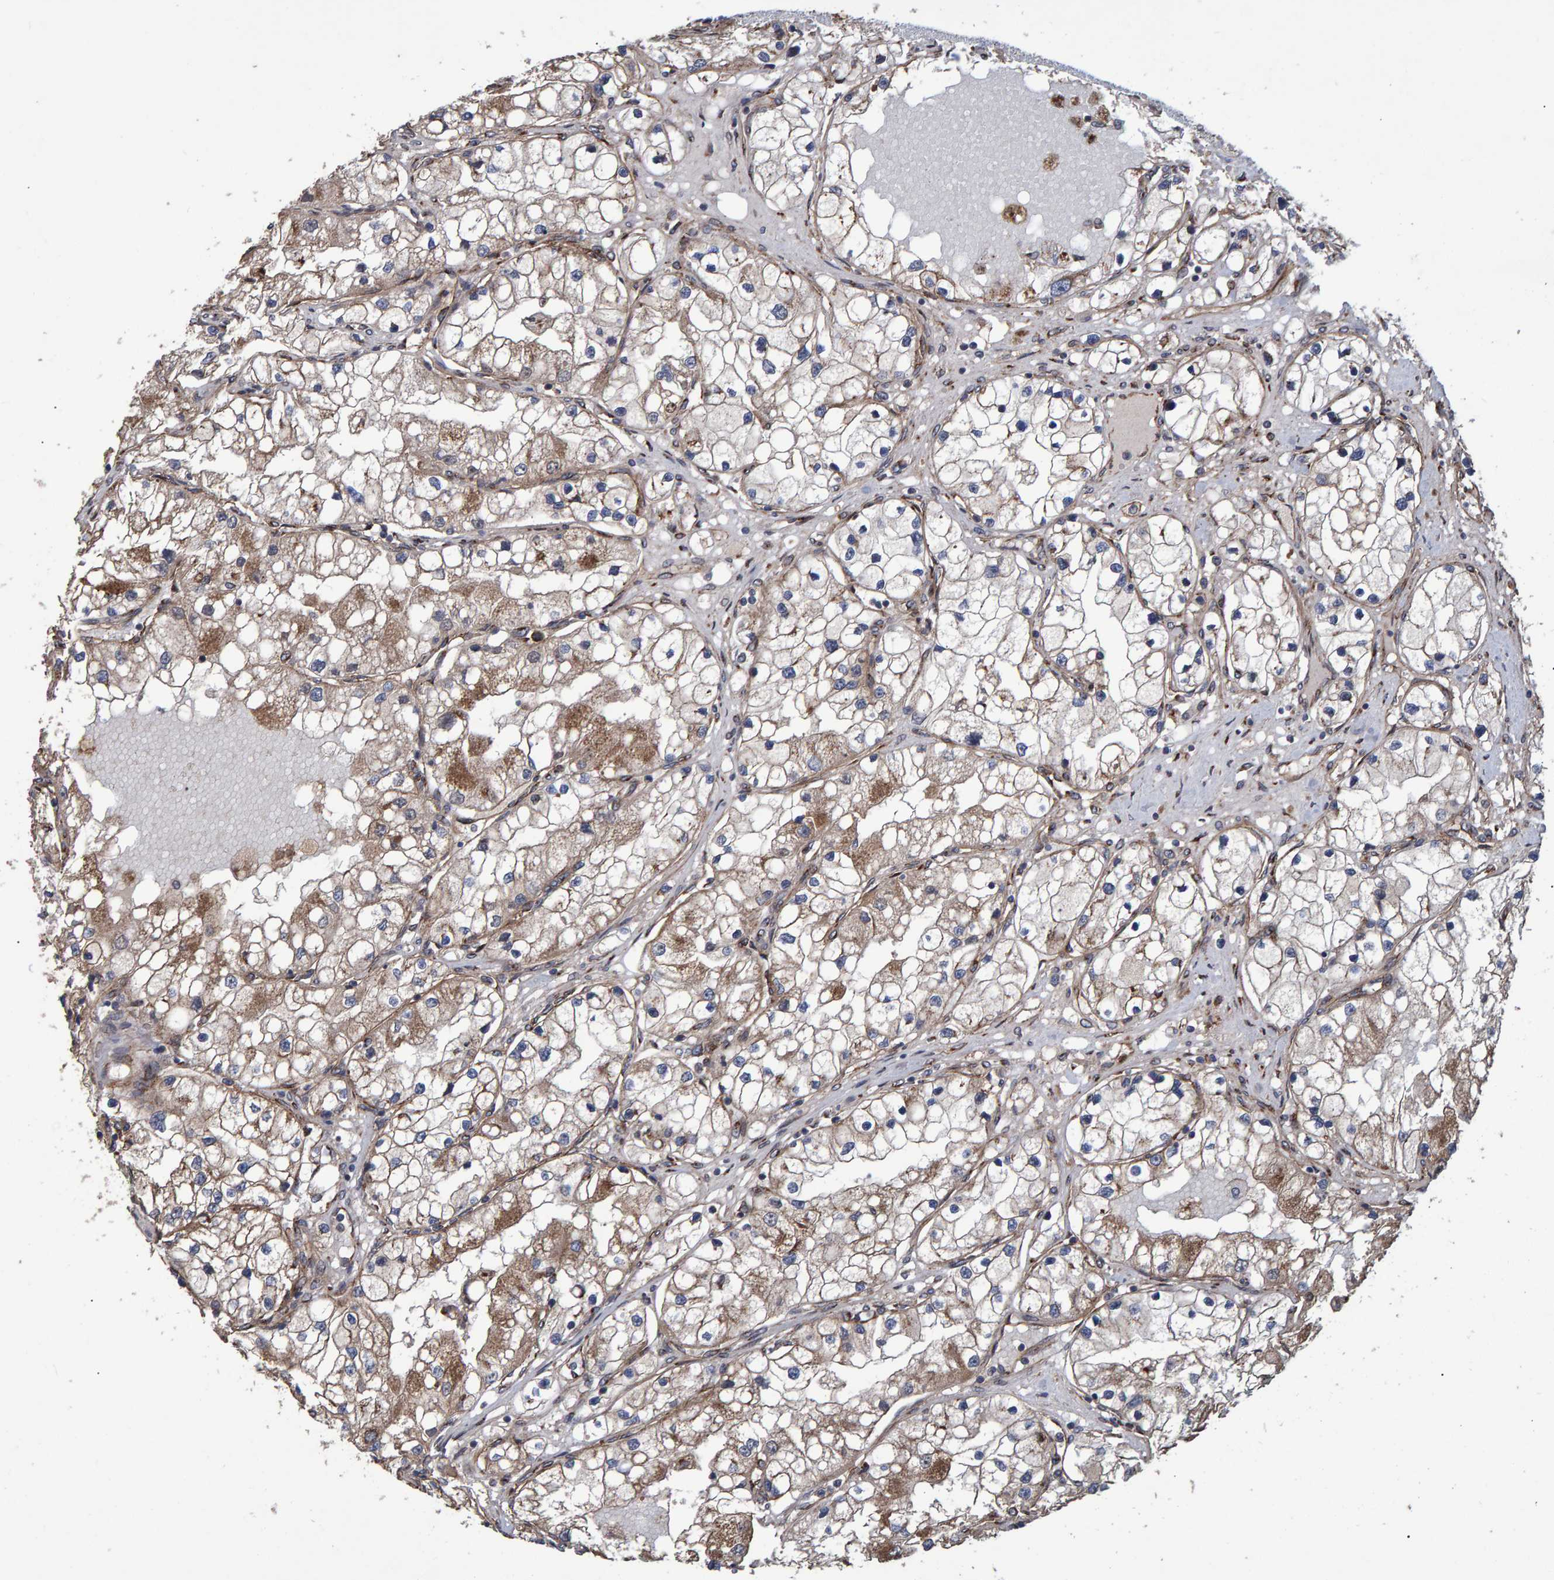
{"staining": {"intensity": "moderate", "quantity": "25%-75%", "location": "cytoplasmic/membranous"}, "tissue": "renal cancer", "cell_type": "Tumor cells", "image_type": "cancer", "snomed": [{"axis": "morphology", "description": "Adenocarcinoma, NOS"}, {"axis": "topography", "description": "Kidney"}], "caption": "Renal cancer (adenocarcinoma) stained with DAB immunohistochemistry exhibits medium levels of moderate cytoplasmic/membranous expression in about 25%-75% of tumor cells.", "gene": "TRIM68", "patient": {"sex": "male", "age": 68}}